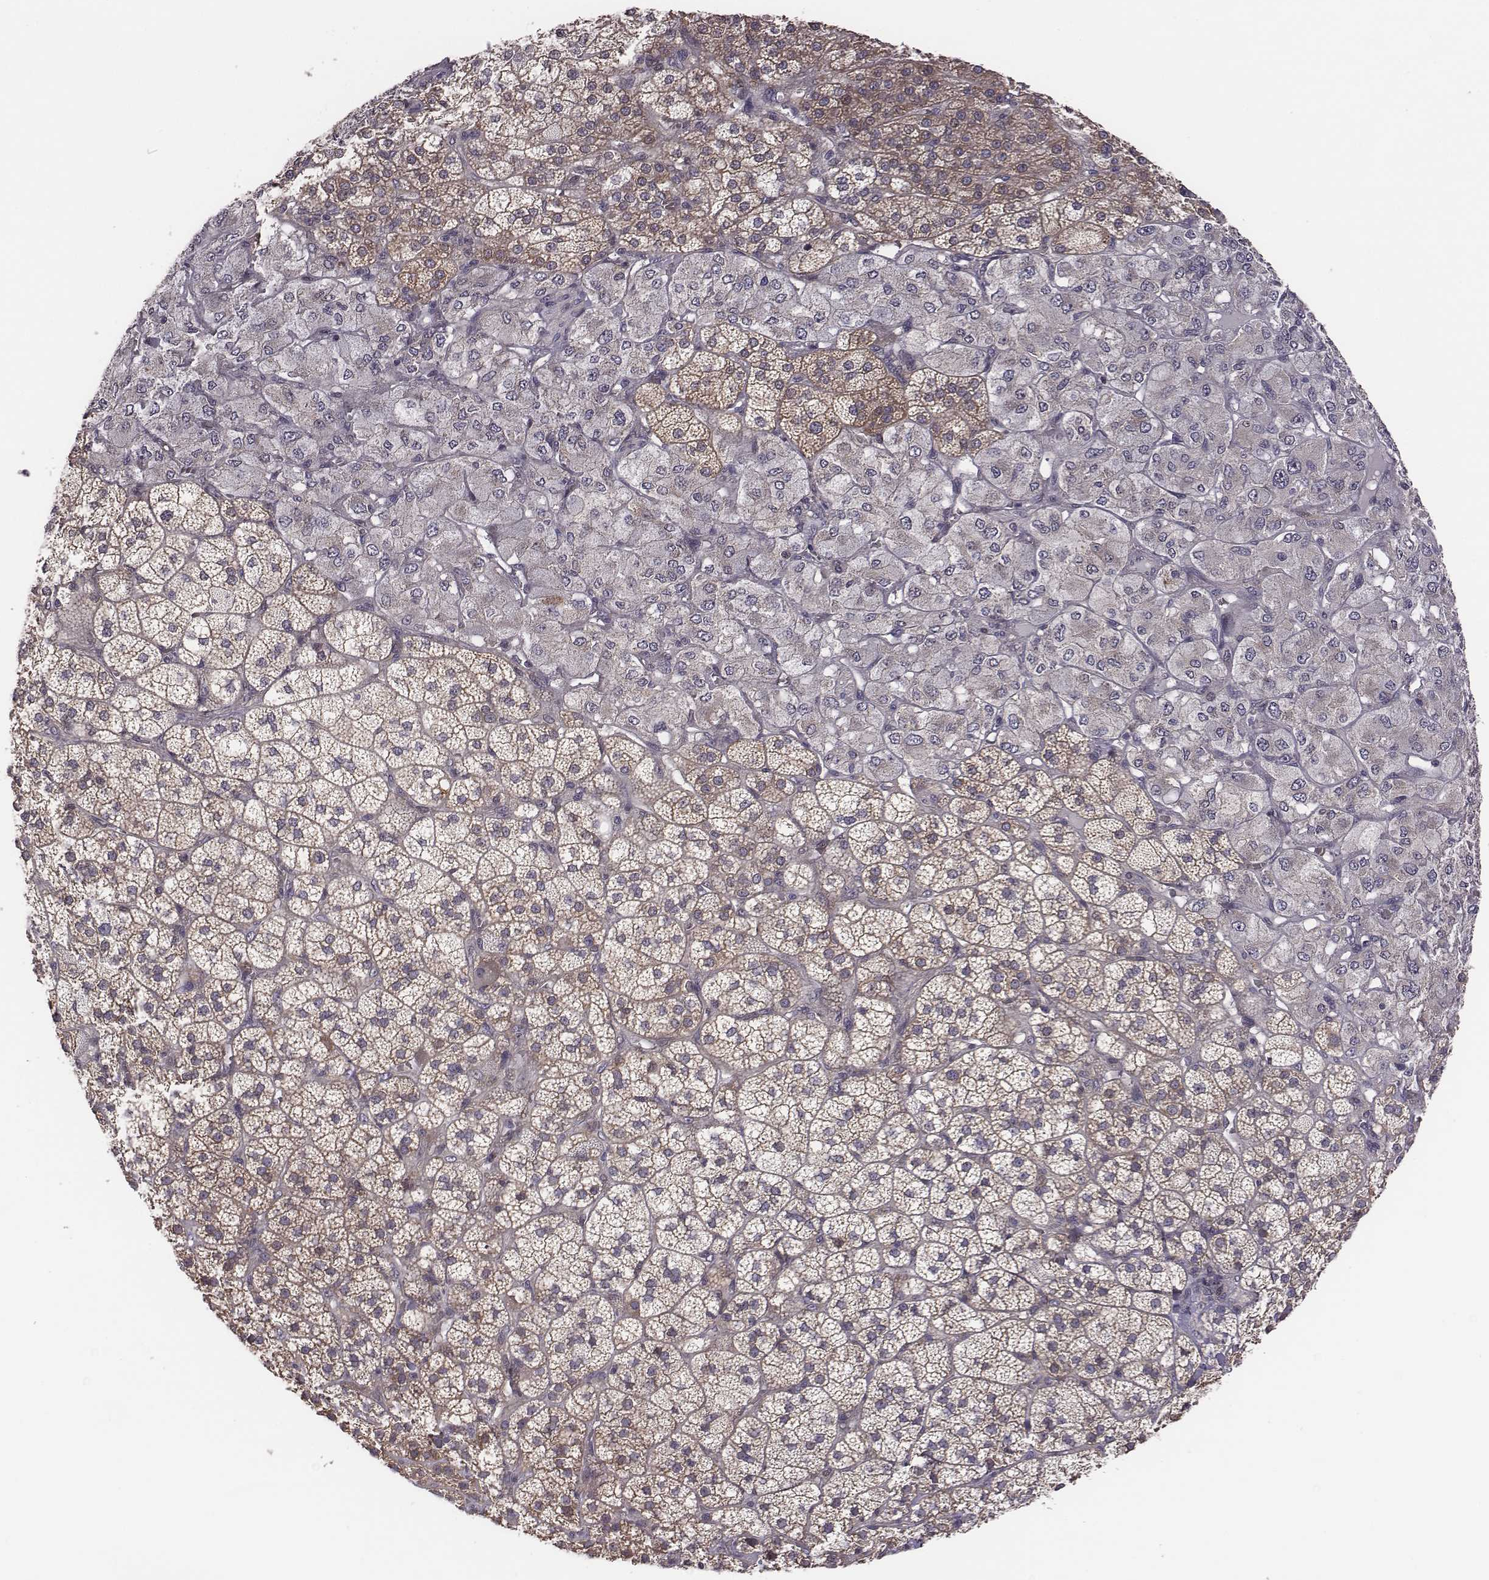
{"staining": {"intensity": "moderate", "quantity": "25%-75%", "location": "cytoplasmic/membranous"}, "tissue": "adrenal gland", "cell_type": "Glandular cells", "image_type": "normal", "snomed": [{"axis": "morphology", "description": "Normal tissue, NOS"}, {"axis": "topography", "description": "Adrenal gland"}], "caption": "High-power microscopy captured an immunohistochemistry image of normal adrenal gland, revealing moderate cytoplasmic/membranous expression in approximately 25%-75% of glandular cells.", "gene": "SMURF2", "patient": {"sex": "female", "age": 60}}